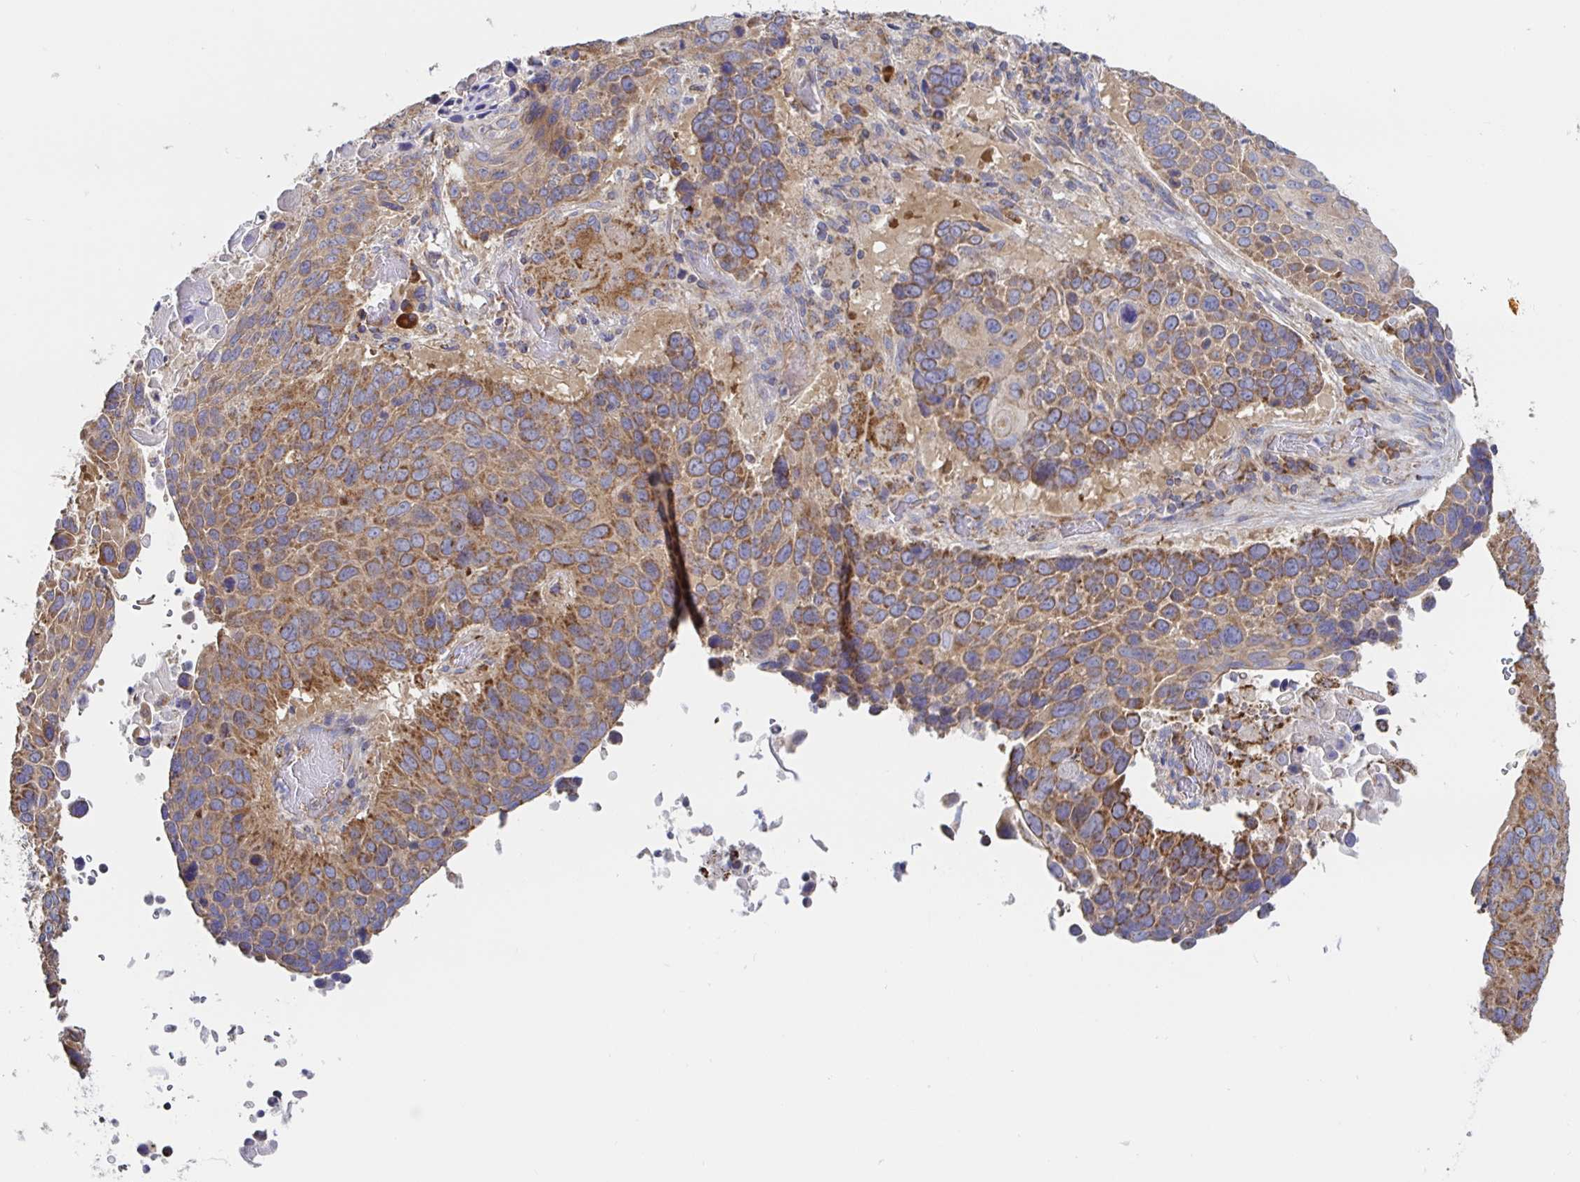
{"staining": {"intensity": "moderate", "quantity": ">75%", "location": "cytoplasmic/membranous"}, "tissue": "lung cancer", "cell_type": "Tumor cells", "image_type": "cancer", "snomed": [{"axis": "morphology", "description": "Squamous cell carcinoma, NOS"}, {"axis": "topography", "description": "Lung"}], "caption": "The histopathology image reveals staining of lung cancer, revealing moderate cytoplasmic/membranous protein expression (brown color) within tumor cells. (DAB = brown stain, brightfield microscopy at high magnification).", "gene": "PRDX3", "patient": {"sex": "male", "age": 68}}